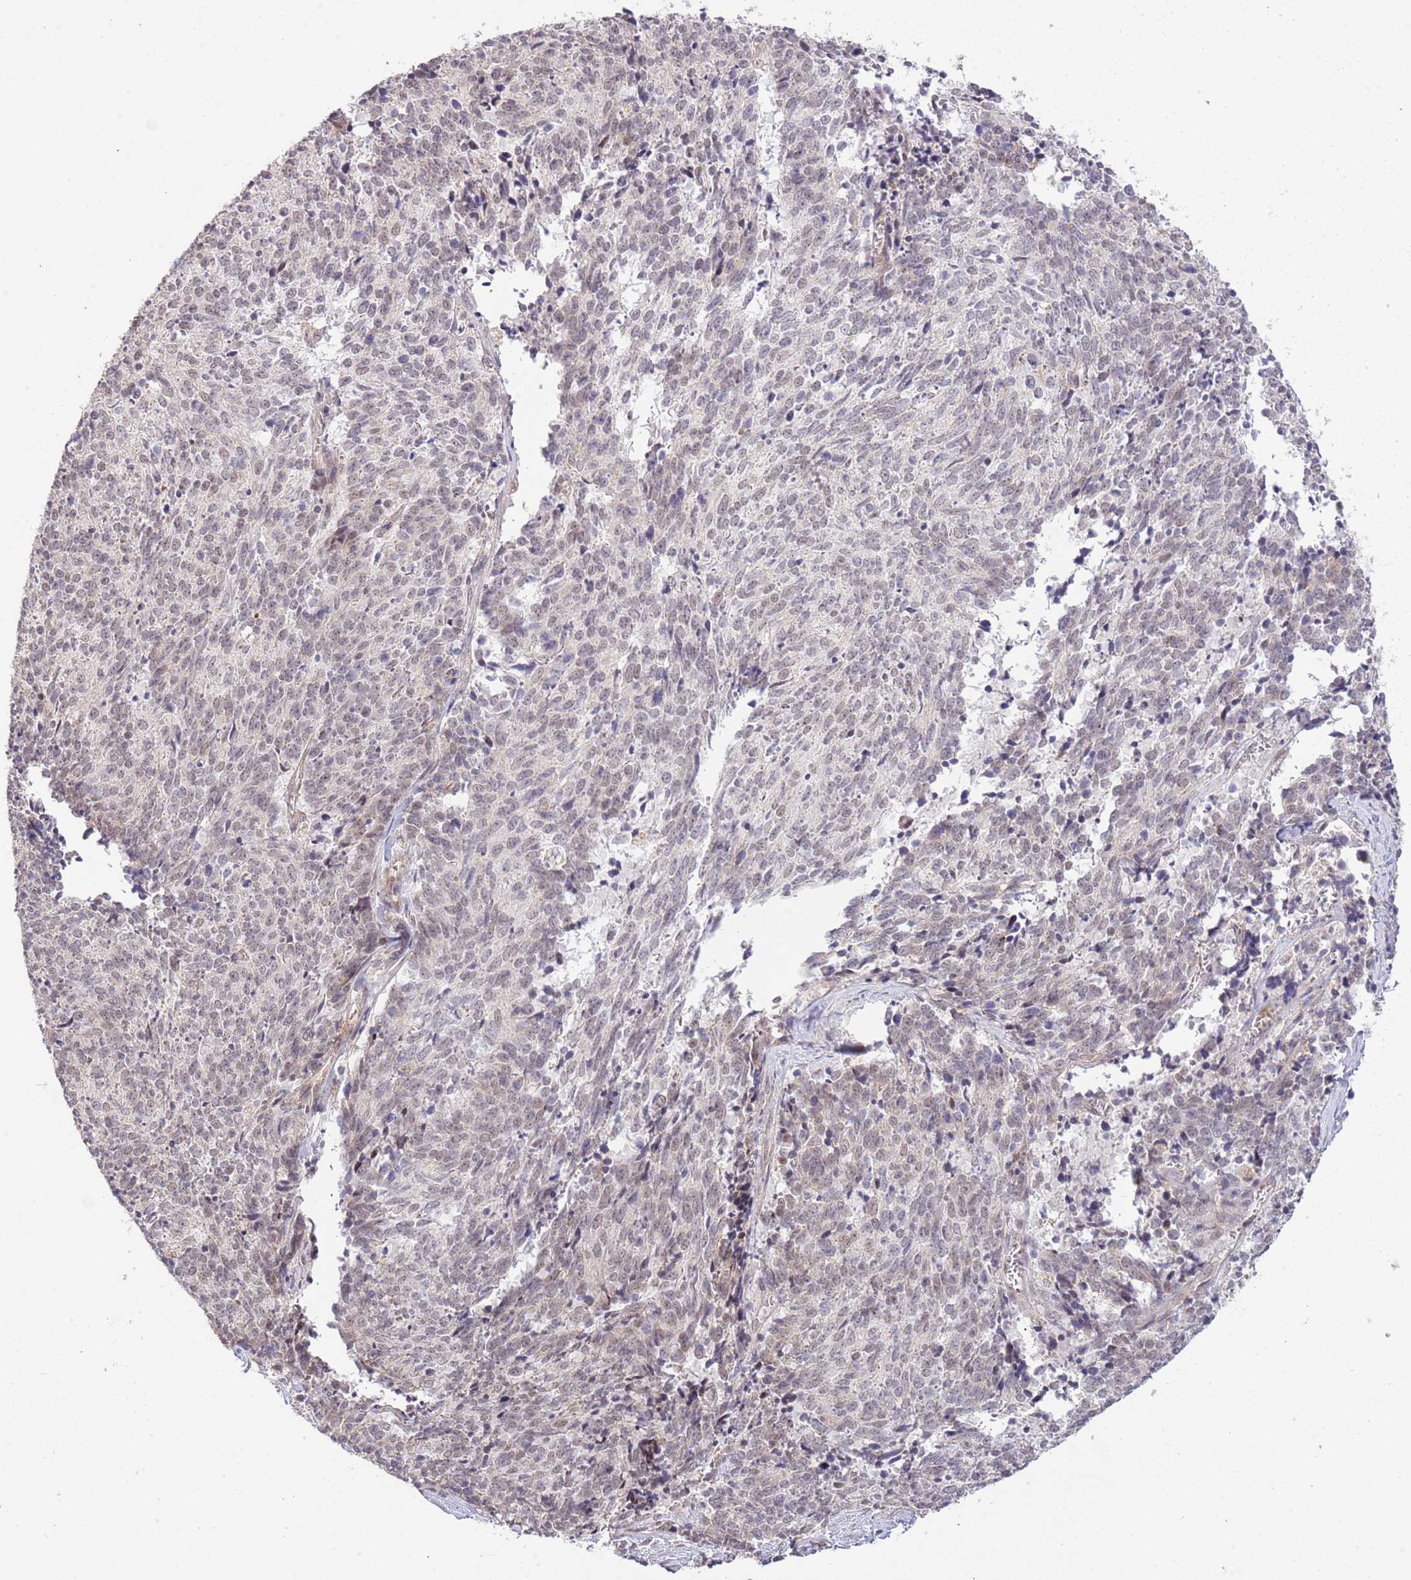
{"staining": {"intensity": "weak", "quantity": "25%-75%", "location": "nuclear"}, "tissue": "cervical cancer", "cell_type": "Tumor cells", "image_type": "cancer", "snomed": [{"axis": "morphology", "description": "Squamous cell carcinoma, NOS"}, {"axis": "topography", "description": "Cervix"}], "caption": "Cervical cancer (squamous cell carcinoma) tissue reveals weak nuclear positivity in about 25%-75% of tumor cells, visualized by immunohistochemistry.", "gene": "IVD", "patient": {"sex": "female", "age": 29}}